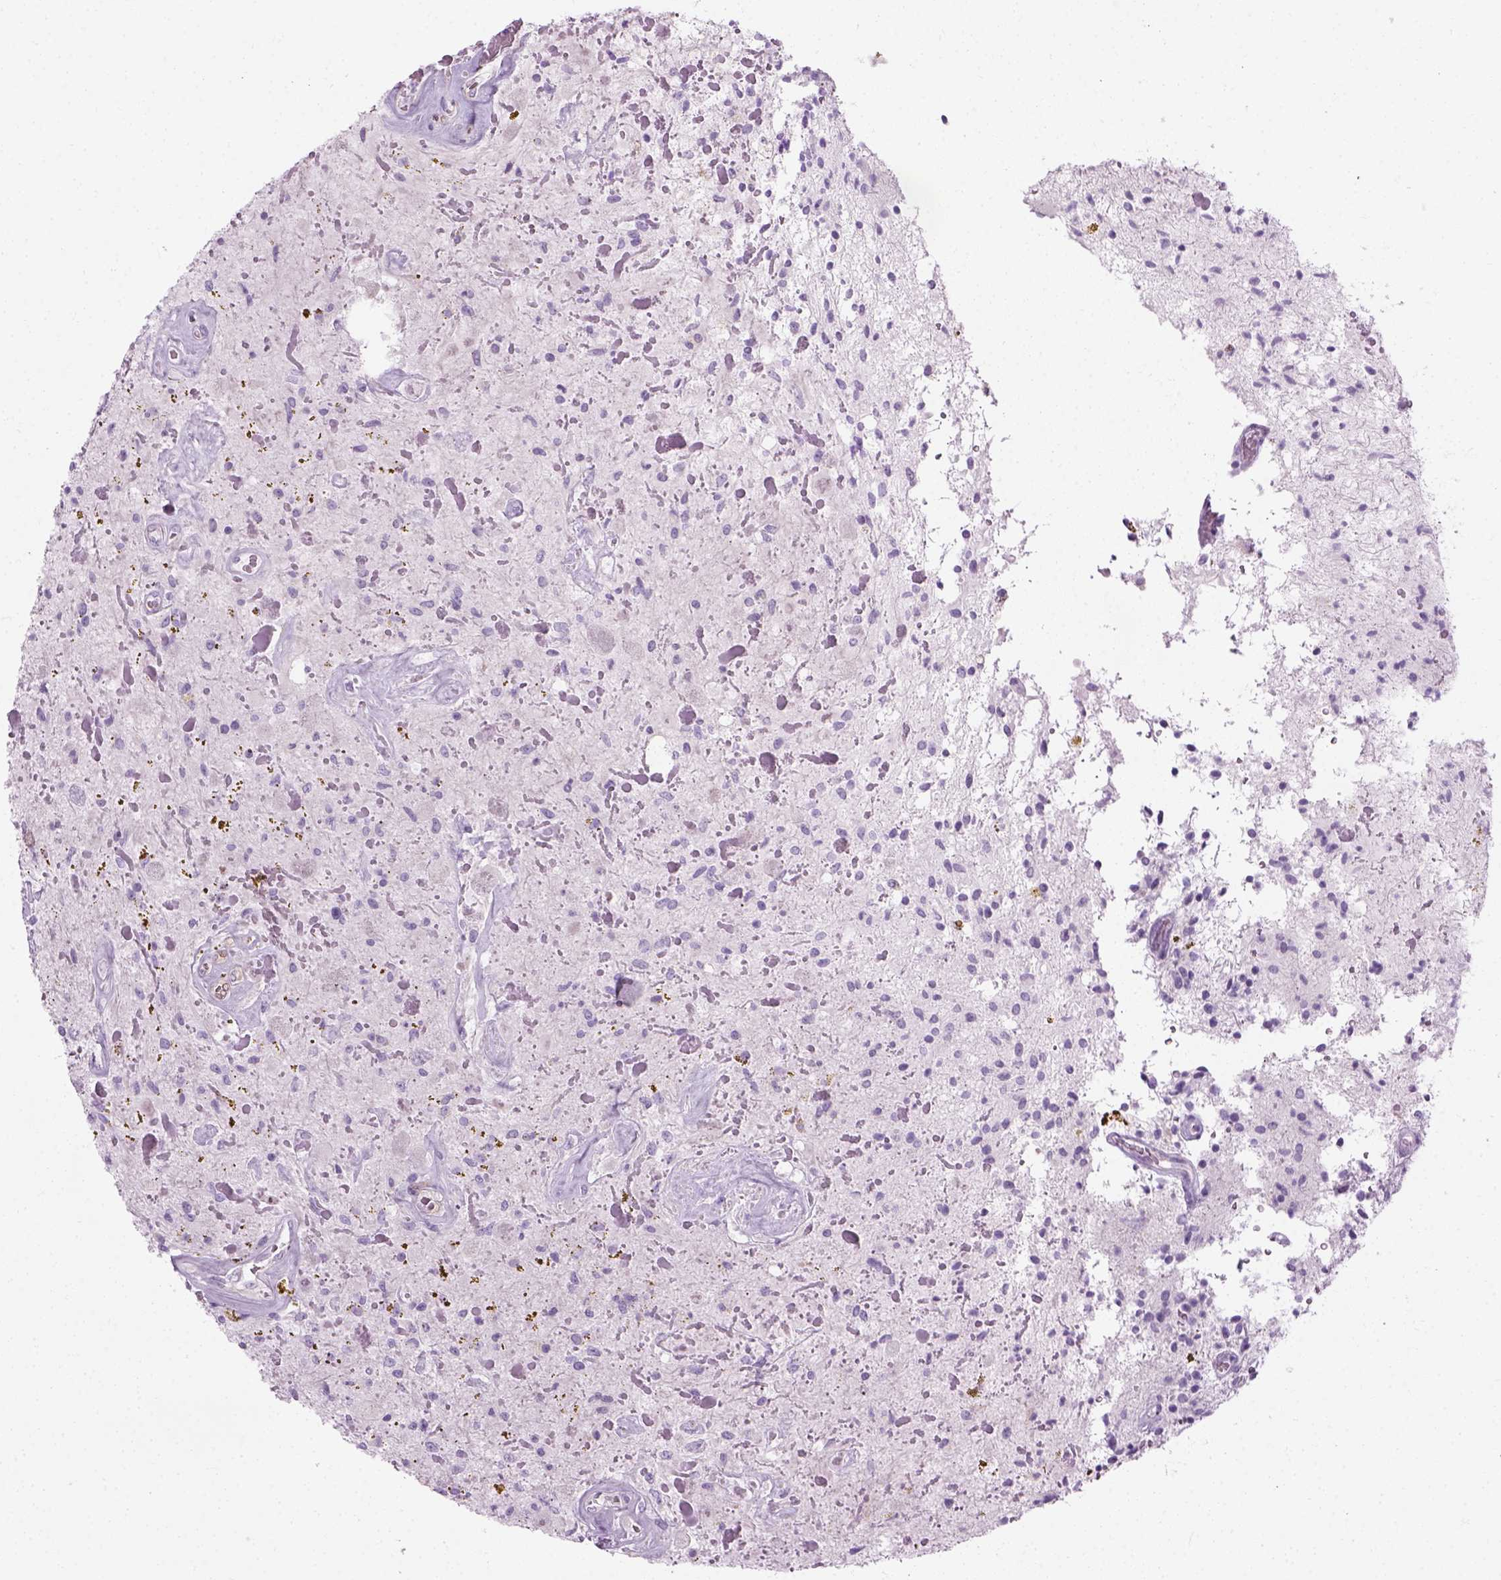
{"staining": {"intensity": "negative", "quantity": "none", "location": "none"}, "tissue": "glioma", "cell_type": "Tumor cells", "image_type": "cancer", "snomed": [{"axis": "morphology", "description": "Glioma, malignant, Low grade"}, {"axis": "topography", "description": "Cerebellum"}], "caption": "Tumor cells show no significant protein expression in malignant glioma (low-grade). (Stains: DAB immunohistochemistry with hematoxylin counter stain, Microscopy: brightfield microscopy at high magnification).", "gene": "CIBAR2", "patient": {"sex": "female", "age": 14}}